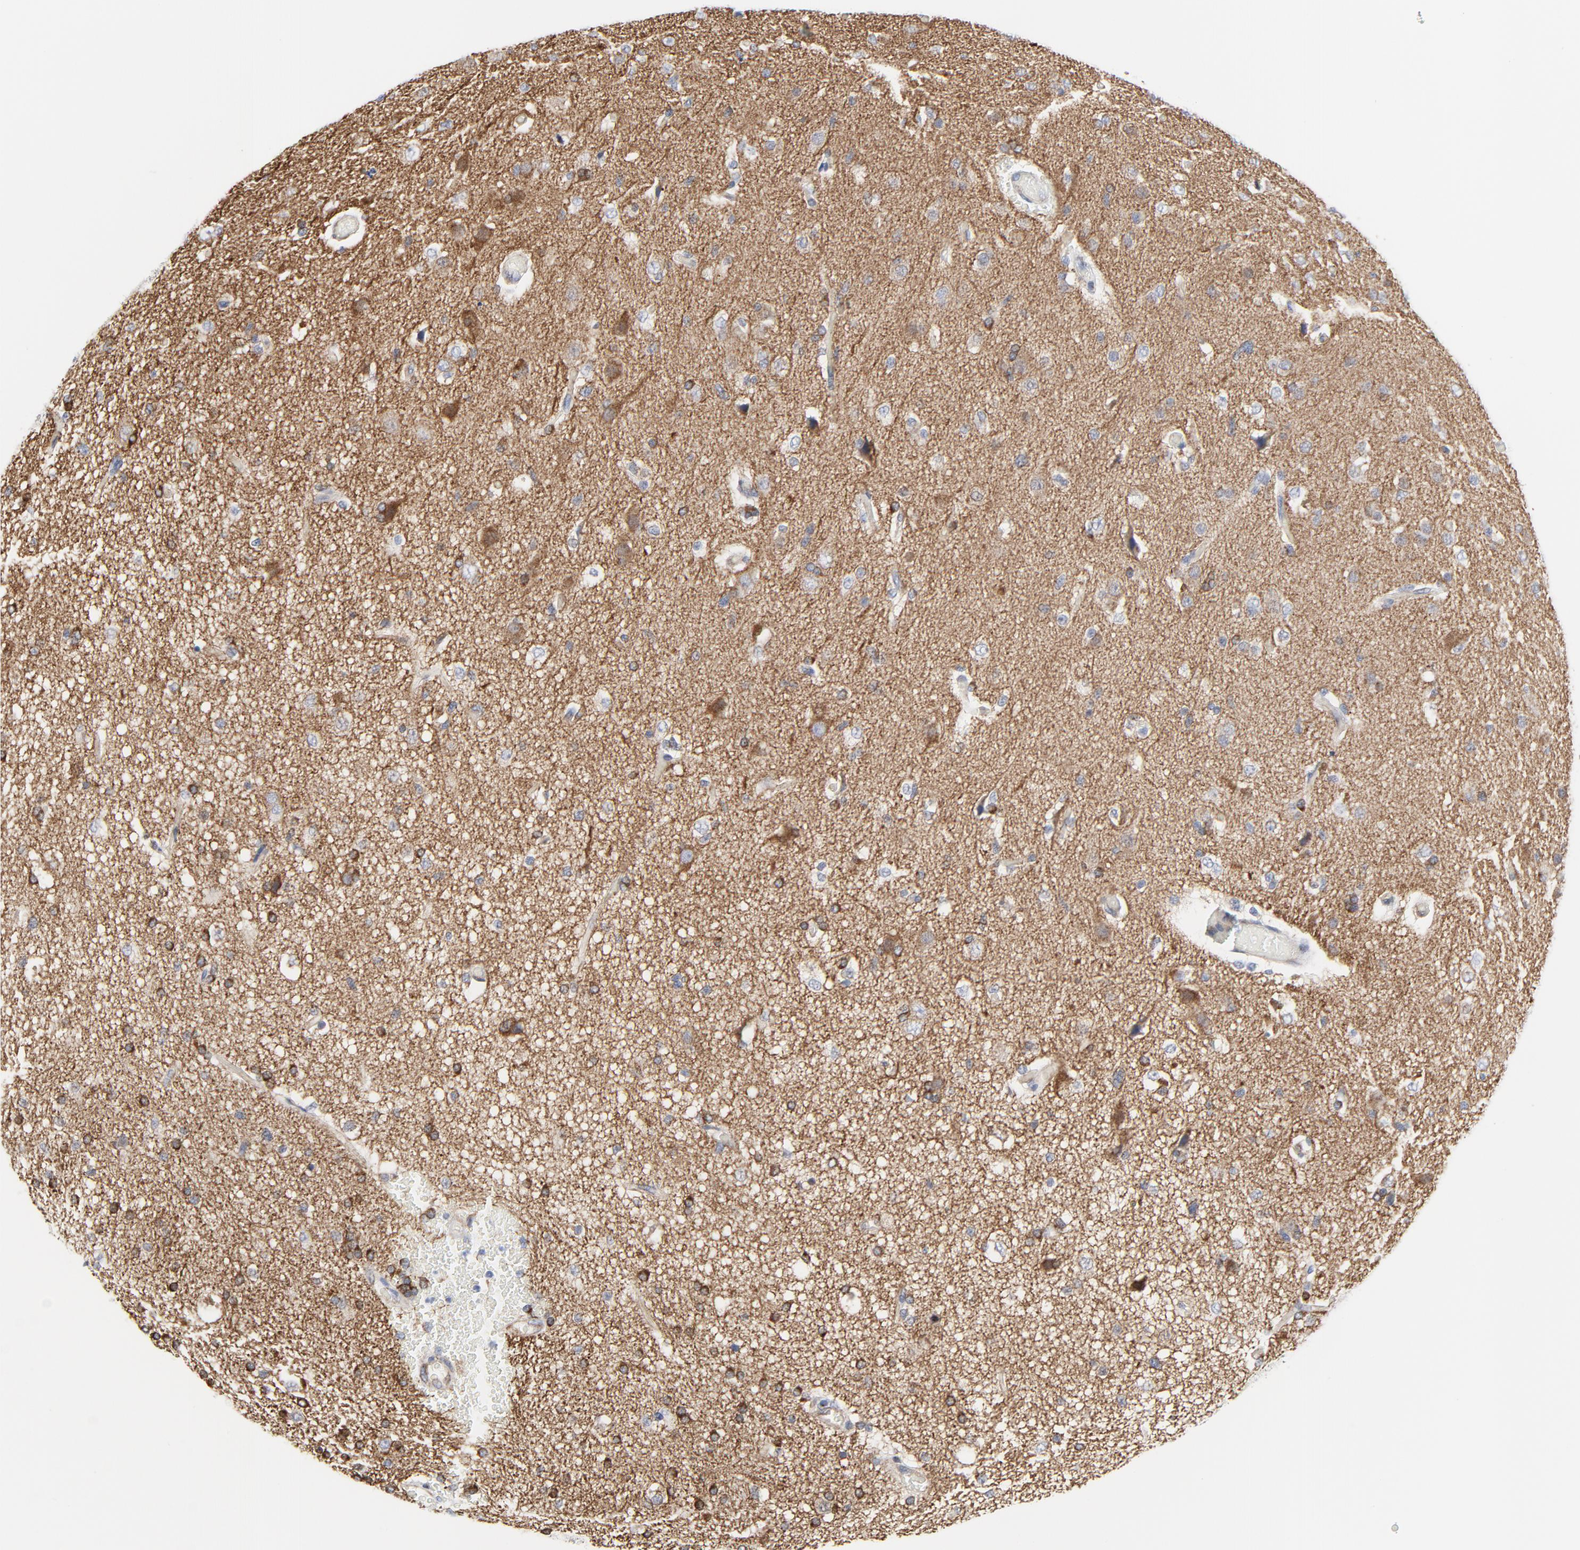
{"staining": {"intensity": "weak", "quantity": "<25%", "location": "cytoplasmic/membranous"}, "tissue": "glioma", "cell_type": "Tumor cells", "image_type": "cancer", "snomed": [{"axis": "morphology", "description": "Glioma, malignant, High grade"}, {"axis": "topography", "description": "Brain"}], "caption": "A histopathology image of high-grade glioma (malignant) stained for a protein shows no brown staining in tumor cells.", "gene": "TUBB1", "patient": {"sex": "male", "age": 33}}